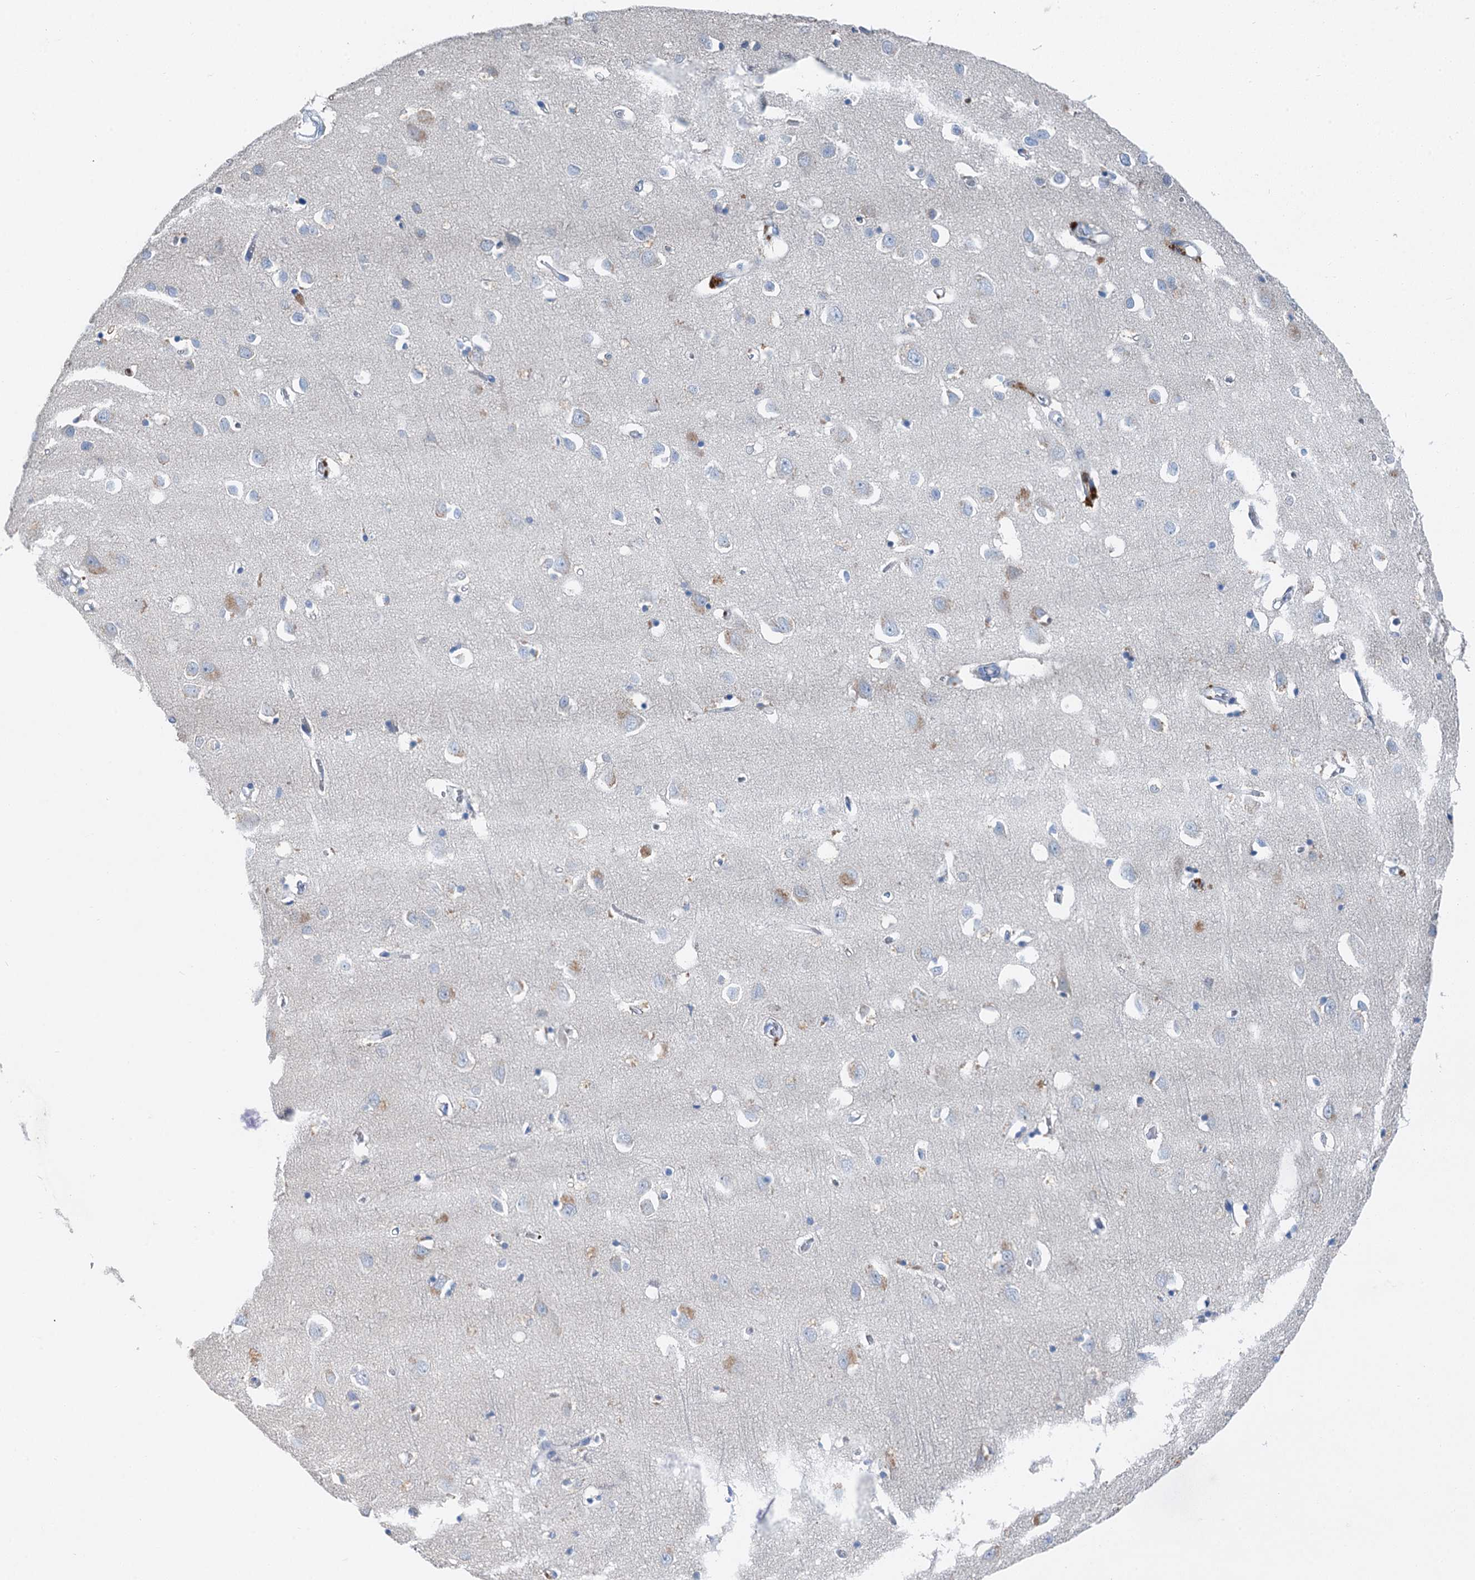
{"staining": {"intensity": "negative", "quantity": "none", "location": "none"}, "tissue": "cerebral cortex", "cell_type": "Endothelial cells", "image_type": "normal", "snomed": [{"axis": "morphology", "description": "Normal tissue, NOS"}, {"axis": "topography", "description": "Cerebral cortex"}], "caption": "An immunohistochemistry image of unremarkable cerebral cortex is shown. There is no staining in endothelial cells of cerebral cortex. (DAB (3,3'-diaminobenzidine) IHC, high magnification).", "gene": "OTOA", "patient": {"sex": "female", "age": 64}}